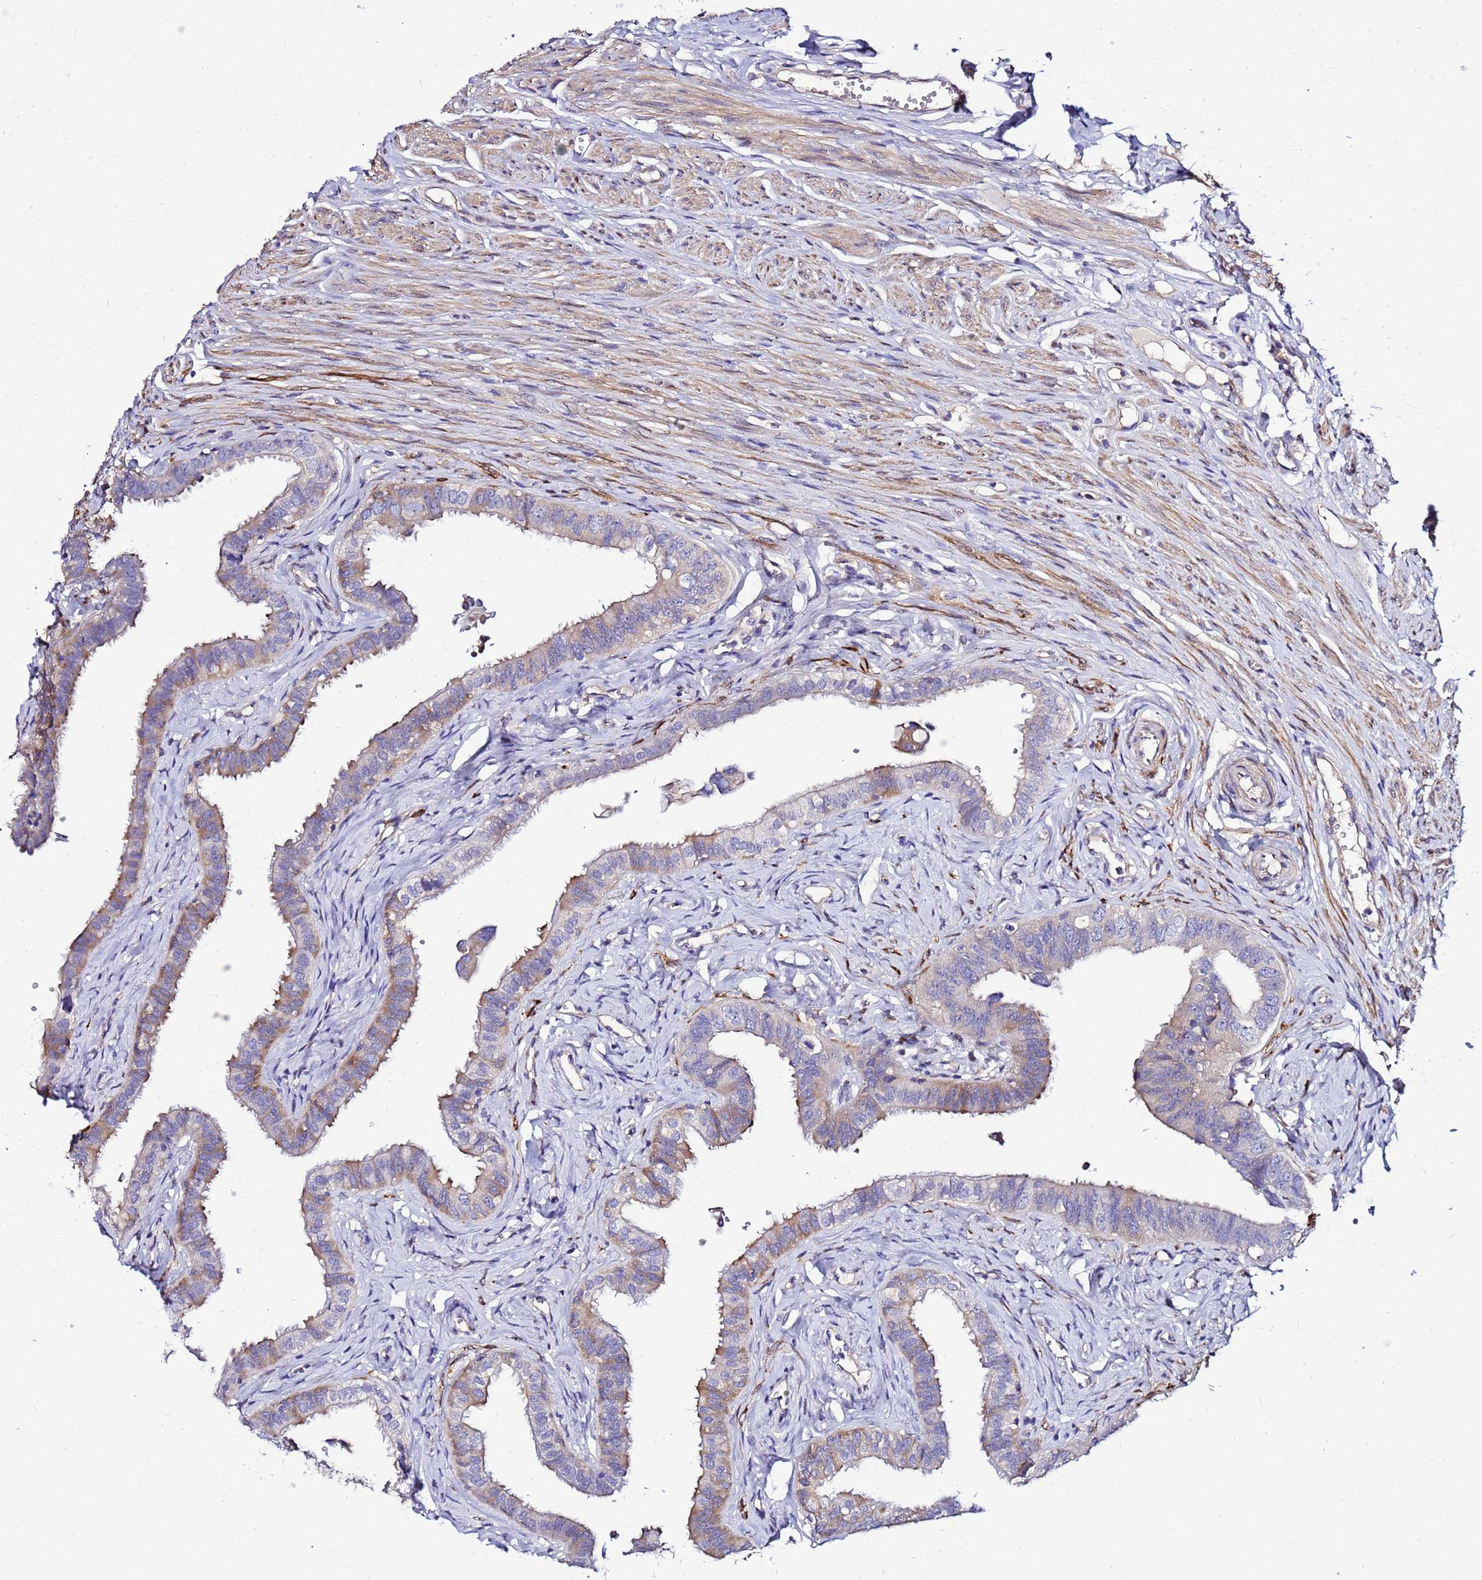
{"staining": {"intensity": "moderate", "quantity": "25%-75%", "location": "cytoplasmic/membranous"}, "tissue": "fallopian tube", "cell_type": "Glandular cells", "image_type": "normal", "snomed": [{"axis": "morphology", "description": "Normal tissue, NOS"}, {"axis": "morphology", "description": "Carcinoma, NOS"}, {"axis": "topography", "description": "Fallopian tube"}, {"axis": "topography", "description": "Ovary"}], "caption": "Fallopian tube stained for a protein (brown) reveals moderate cytoplasmic/membranous positive staining in about 25%-75% of glandular cells.", "gene": "JRKL", "patient": {"sex": "female", "age": 59}}